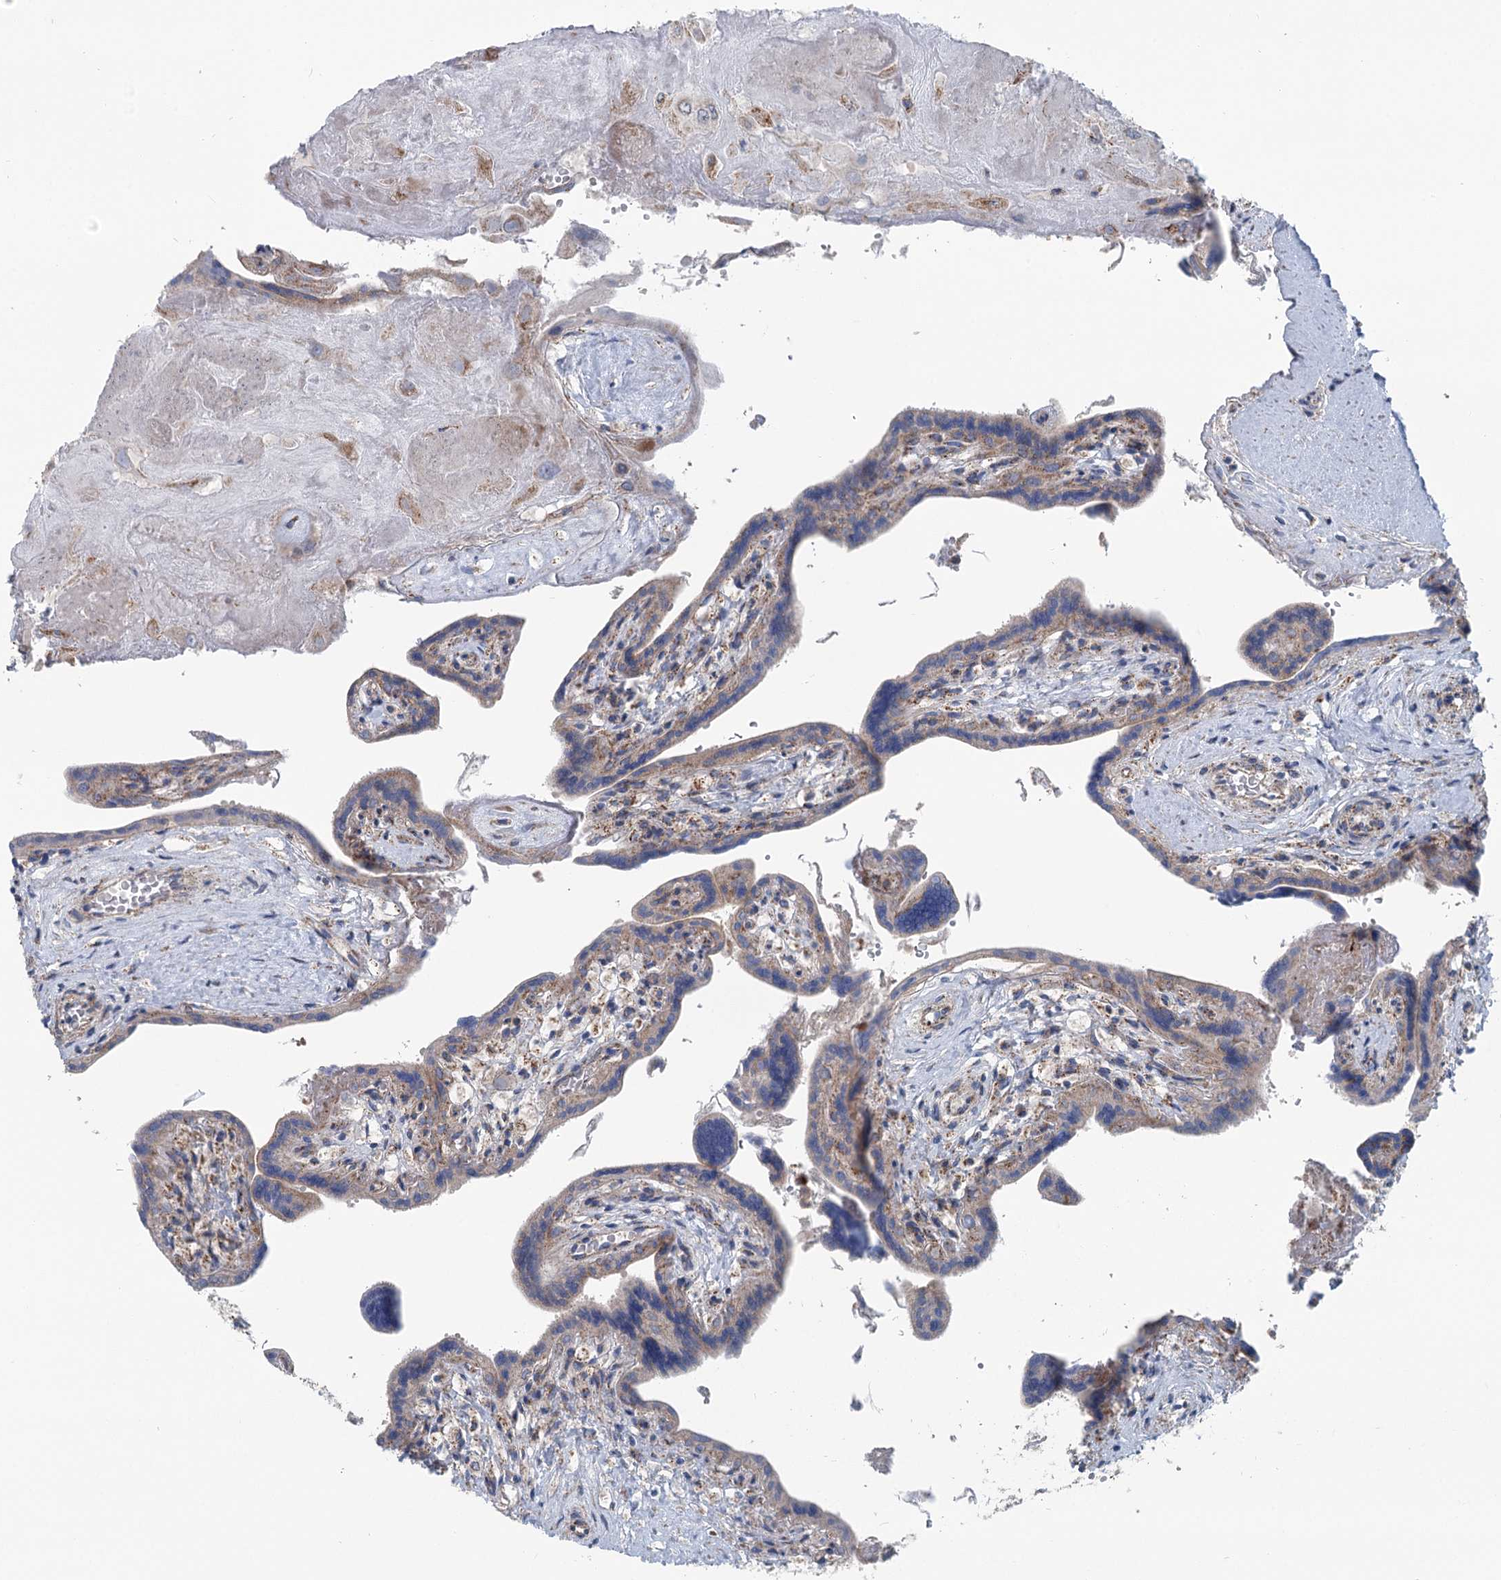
{"staining": {"intensity": "moderate", "quantity": ">75%", "location": "cytoplasmic/membranous"}, "tissue": "placenta", "cell_type": "Trophoblastic cells", "image_type": "normal", "snomed": [{"axis": "morphology", "description": "Normal tissue, NOS"}, {"axis": "topography", "description": "Placenta"}], "caption": "Unremarkable placenta reveals moderate cytoplasmic/membranous expression in approximately >75% of trophoblastic cells.", "gene": "MARK2", "patient": {"sex": "female", "age": 37}}